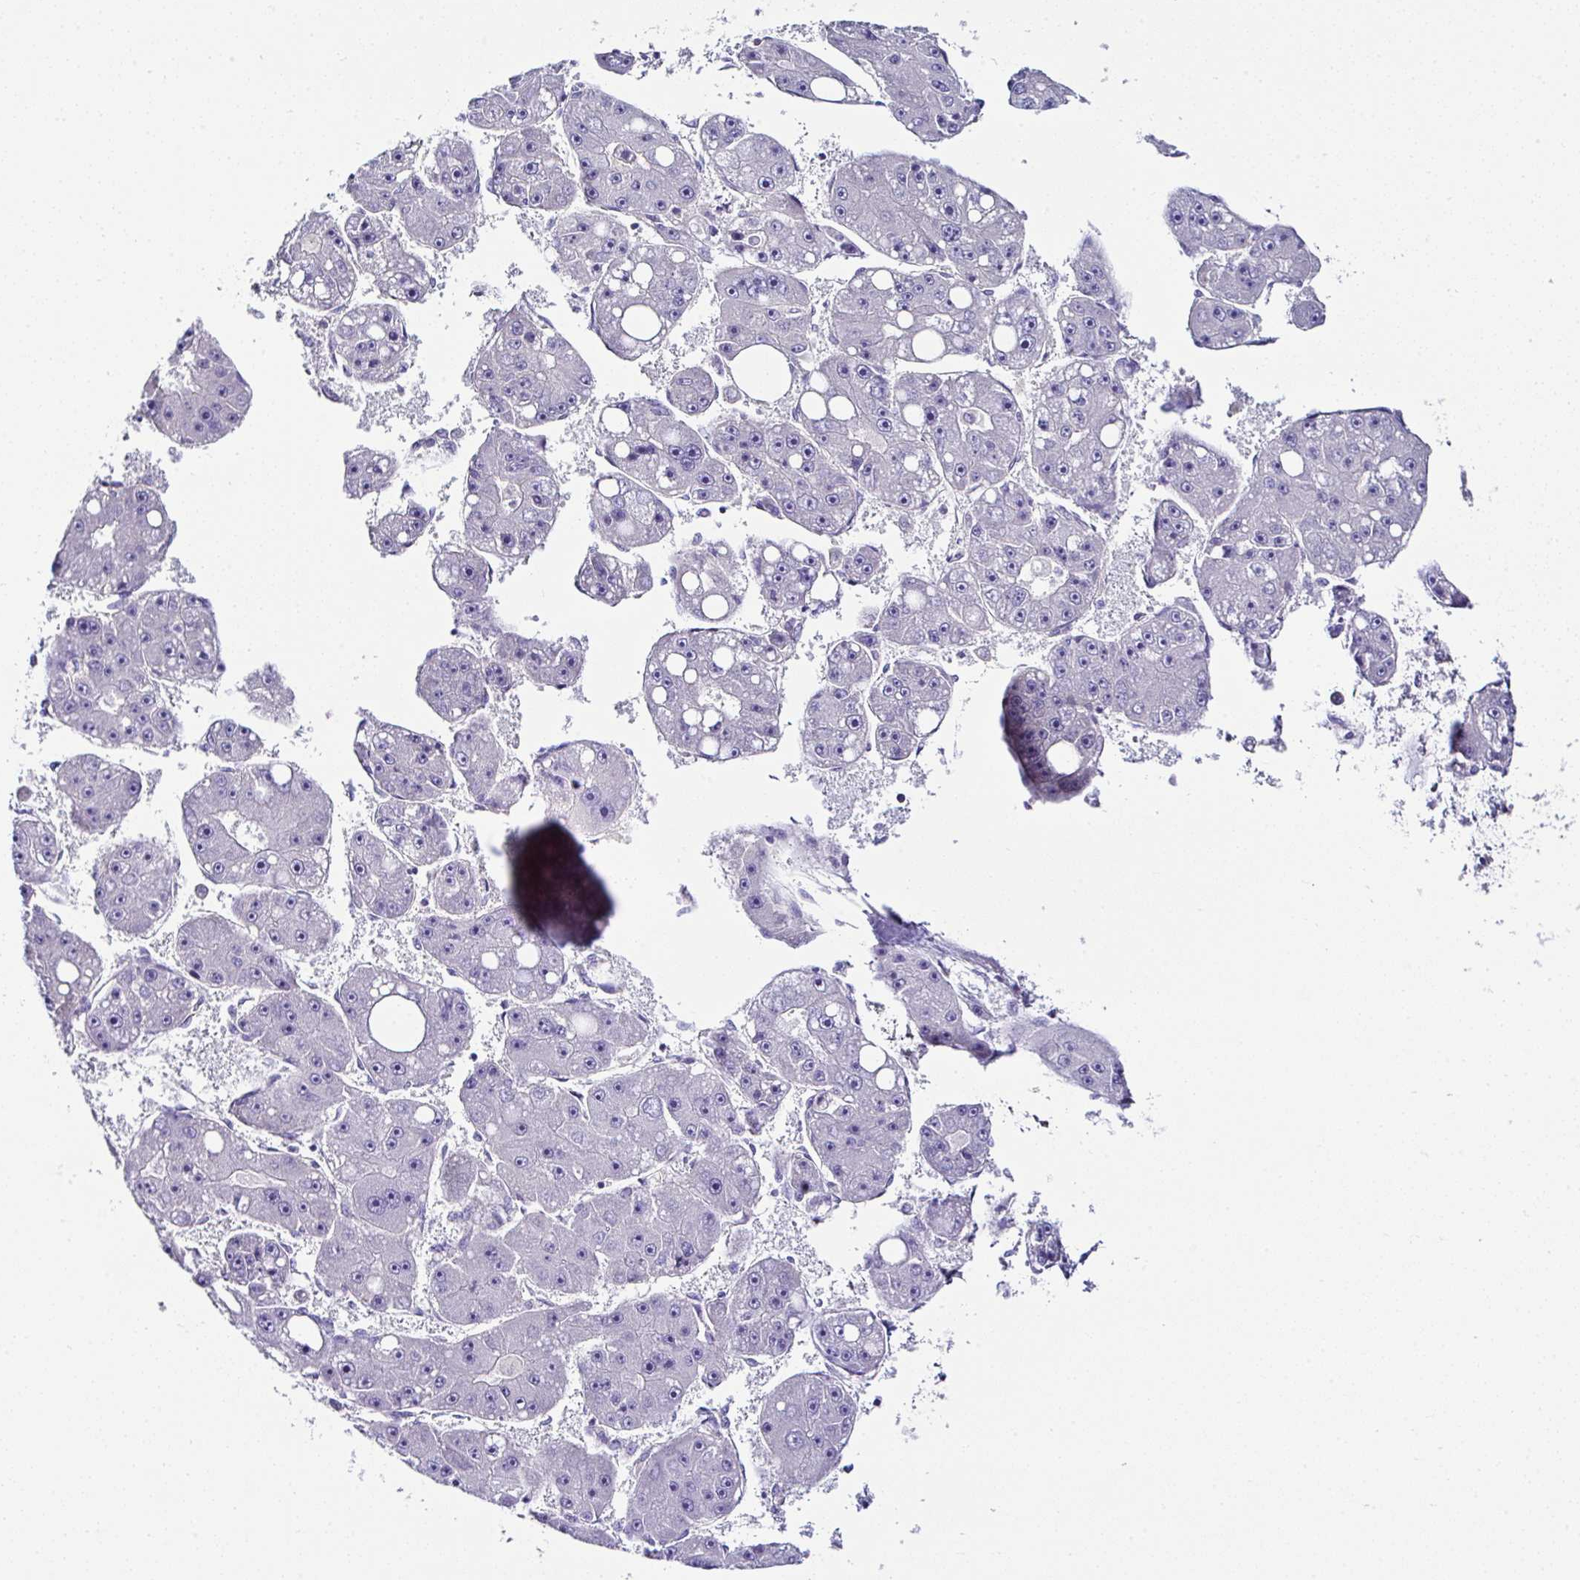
{"staining": {"intensity": "negative", "quantity": "none", "location": "none"}, "tissue": "liver cancer", "cell_type": "Tumor cells", "image_type": "cancer", "snomed": [{"axis": "morphology", "description": "Carcinoma, Hepatocellular, NOS"}, {"axis": "topography", "description": "Liver"}], "caption": "Tumor cells are negative for protein expression in human liver cancer.", "gene": "OR4P4", "patient": {"sex": "female", "age": 61}}